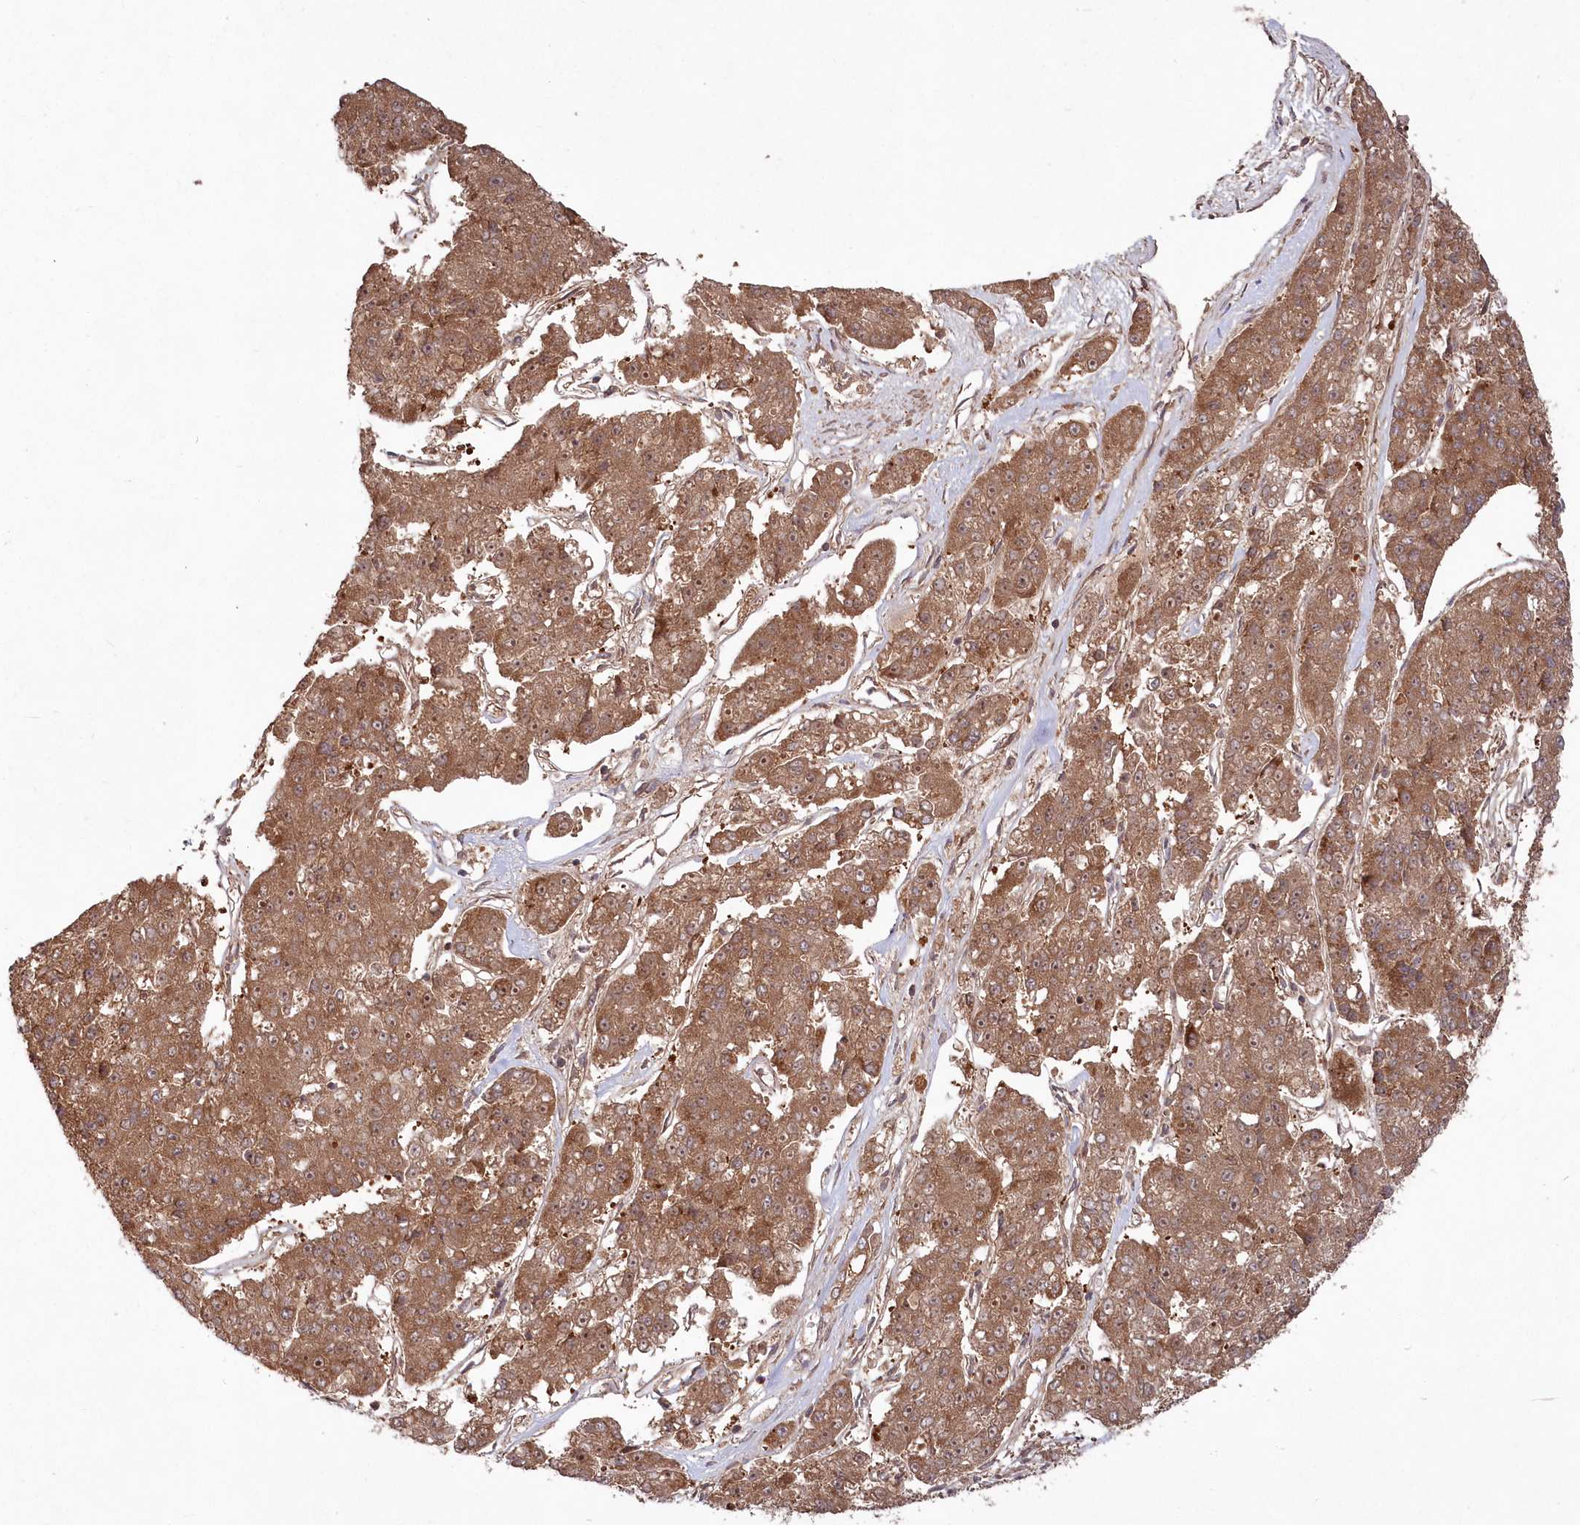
{"staining": {"intensity": "moderate", "quantity": ">75%", "location": "cytoplasmic/membranous,nuclear"}, "tissue": "pancreatic cancer", "cell_type": "Tumor cells", "image_type": "cancer", "snomed": [{"axis": "morphology", "description": "Adenocarcinoma, NOS"}, {"axis": "topography", "description": "Pancreas"}], "caption": "Pancreatic cancer (adenocarcinoma) tissue demonstrates moderate cytoplasmic/membranous and nuclear expression in approximately >75% of tumor cells, visualized by immunohistochemistry.", "gene": "TBCA", "patient": {"sex": "male", "age": 50}}